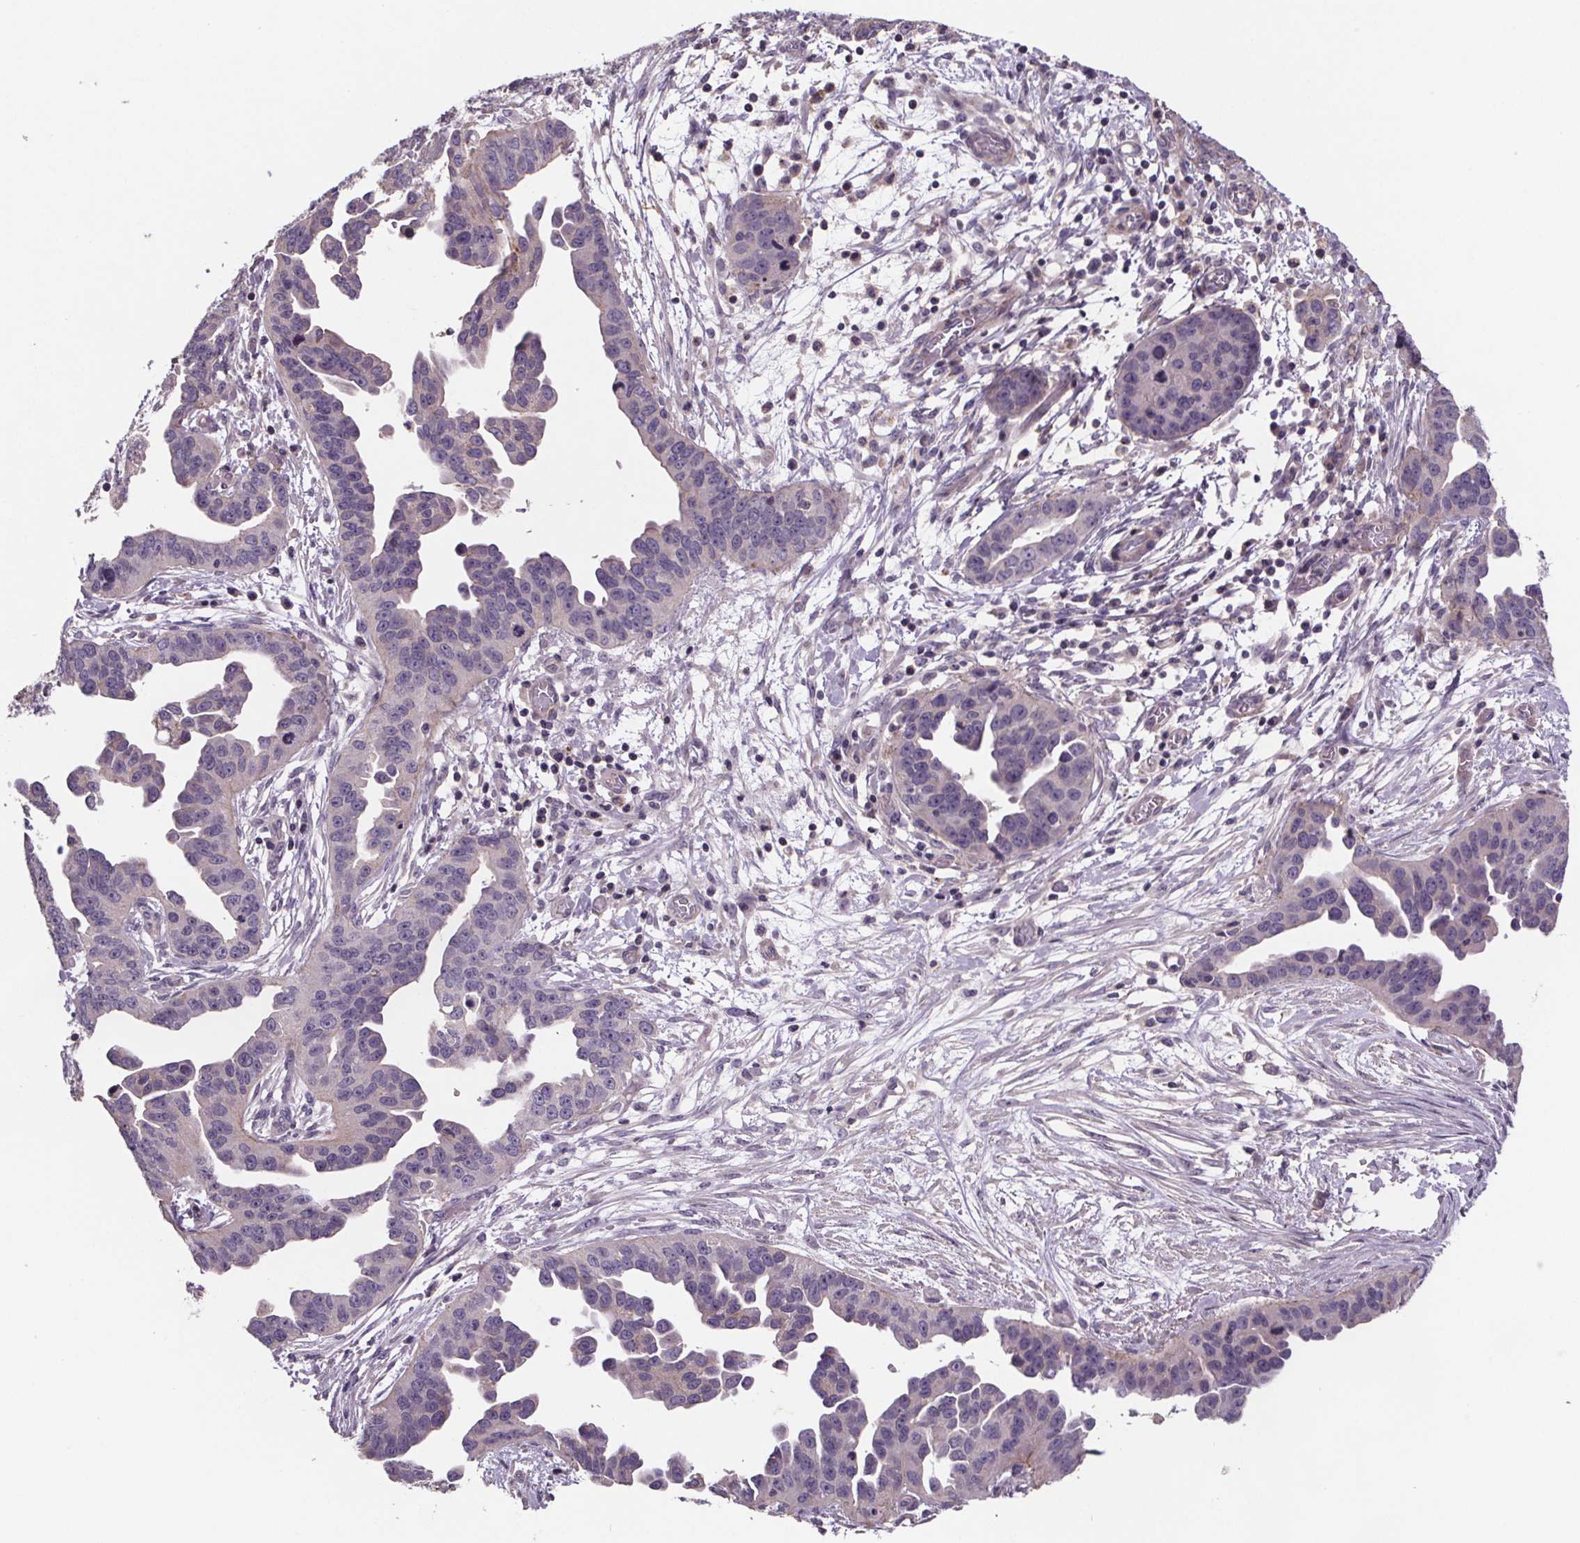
{"staining": {"intensity": "negative", "quantity": "none", "location": "none"}, "tissue": "ovarian cancer", "cell_type": "Tumor cells", "image_type": "cancer", "snomed": [{"axis": "morphology", "description": "Cystadenocarcinoma, serous, NOS"}, {"axis": "topography", "description": "Ovary"}], "caption": "Protein analysis of serous cystadenocarcinoma (ovarian) shows no significant expression in tumor cells.", "gene": "CLN3", "patient": {"sex": "female", "age": 75}}